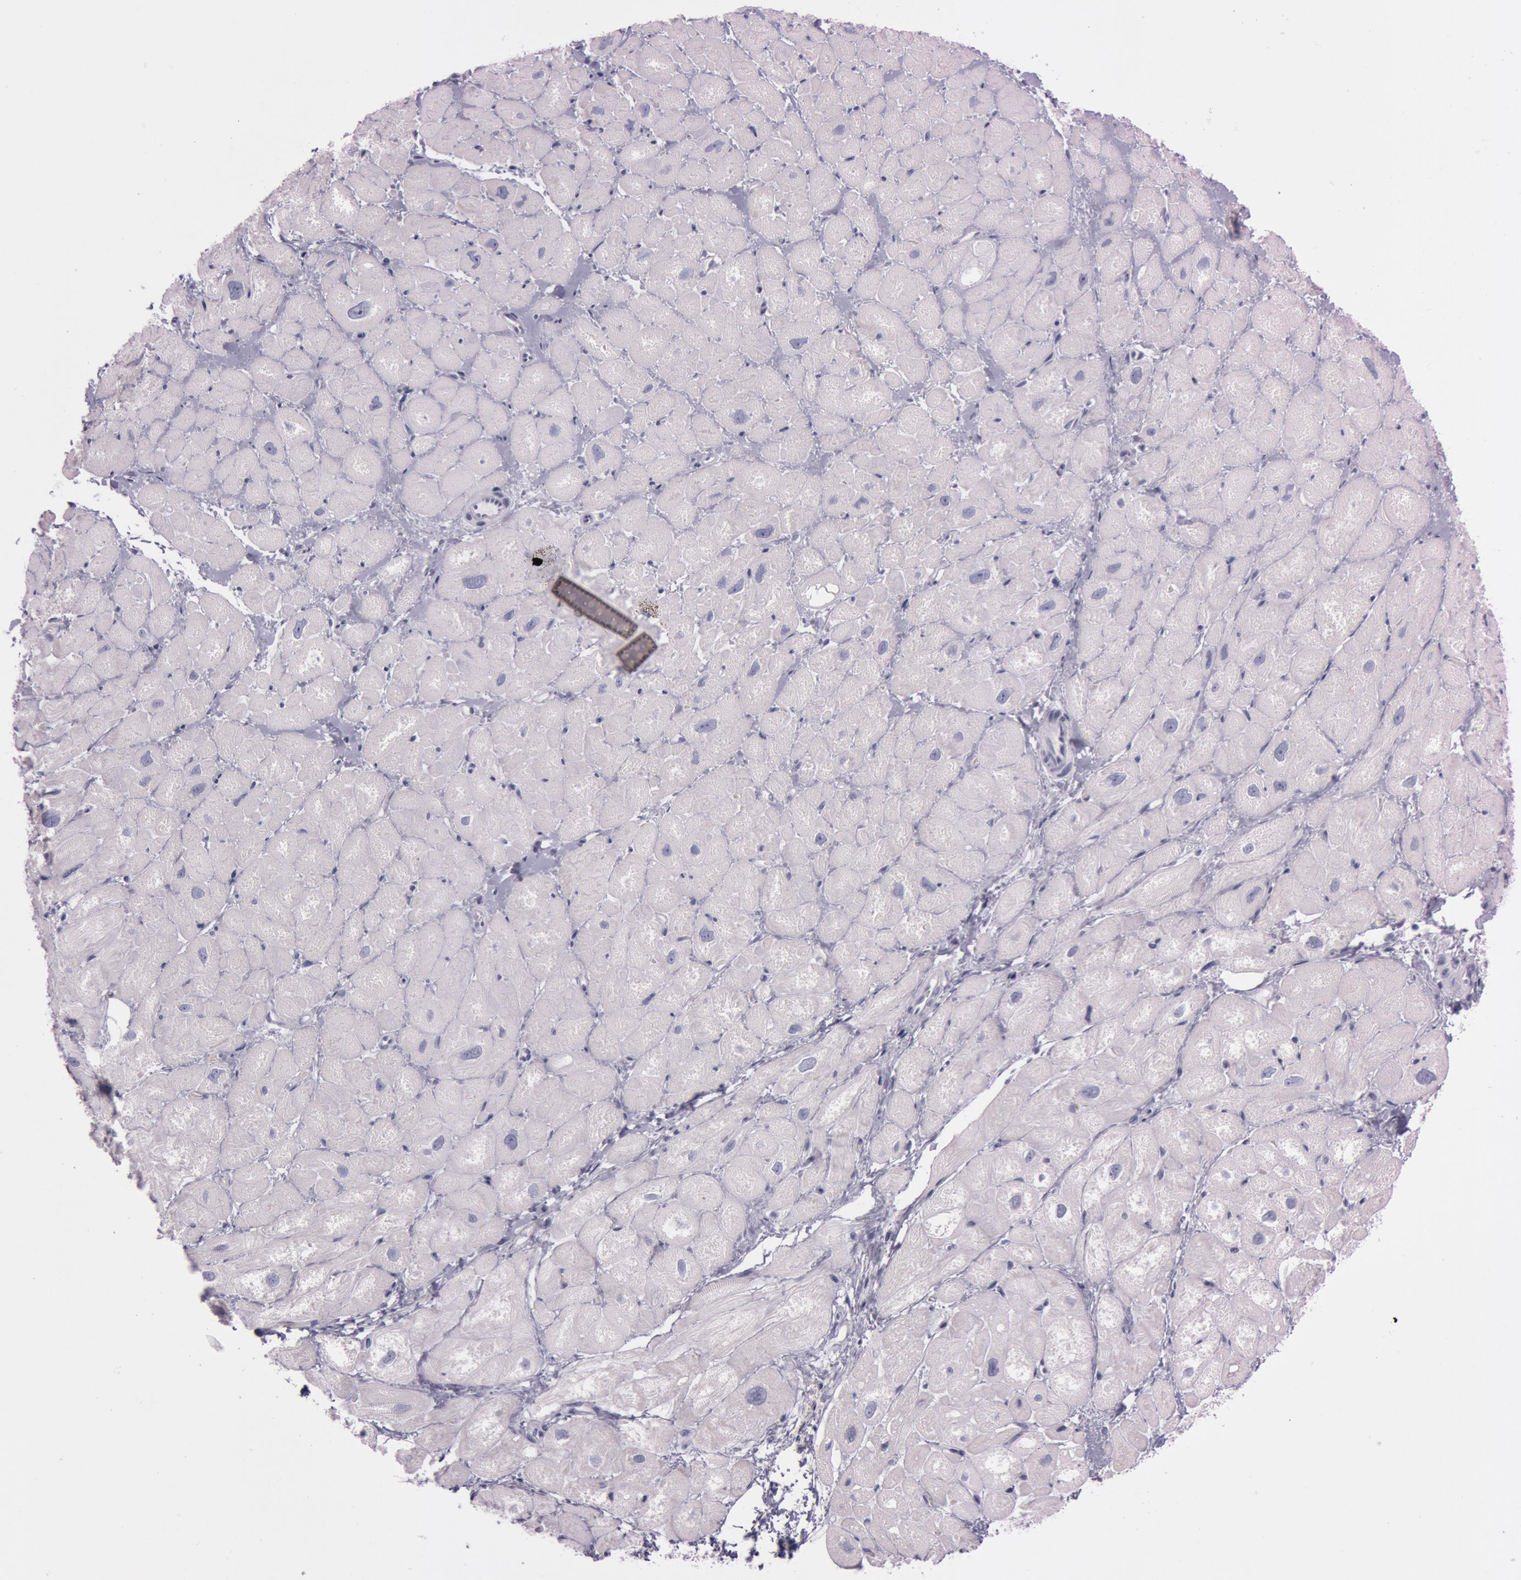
{"staining": {"intensity": "negative", "quantity": "none", "location": "none"}, "tissue": "heart muscle", "cell_type": "Cardiomyocytes", "image_type": "normal", "snomed": [{"axis": "morphology", "description": "Normal tissue, NOS"}, {"axis": "topography", "description": "Heart"}], "caption": "This histopathology image is of benign heart muscle stained with immunohistochemistry to label a protein in brown with the nuclei are counter-stained blue. There is no expression in cardiomyocytes.", "gene": "FOLH1", "patient": {"sex": "male", "age": 49}}